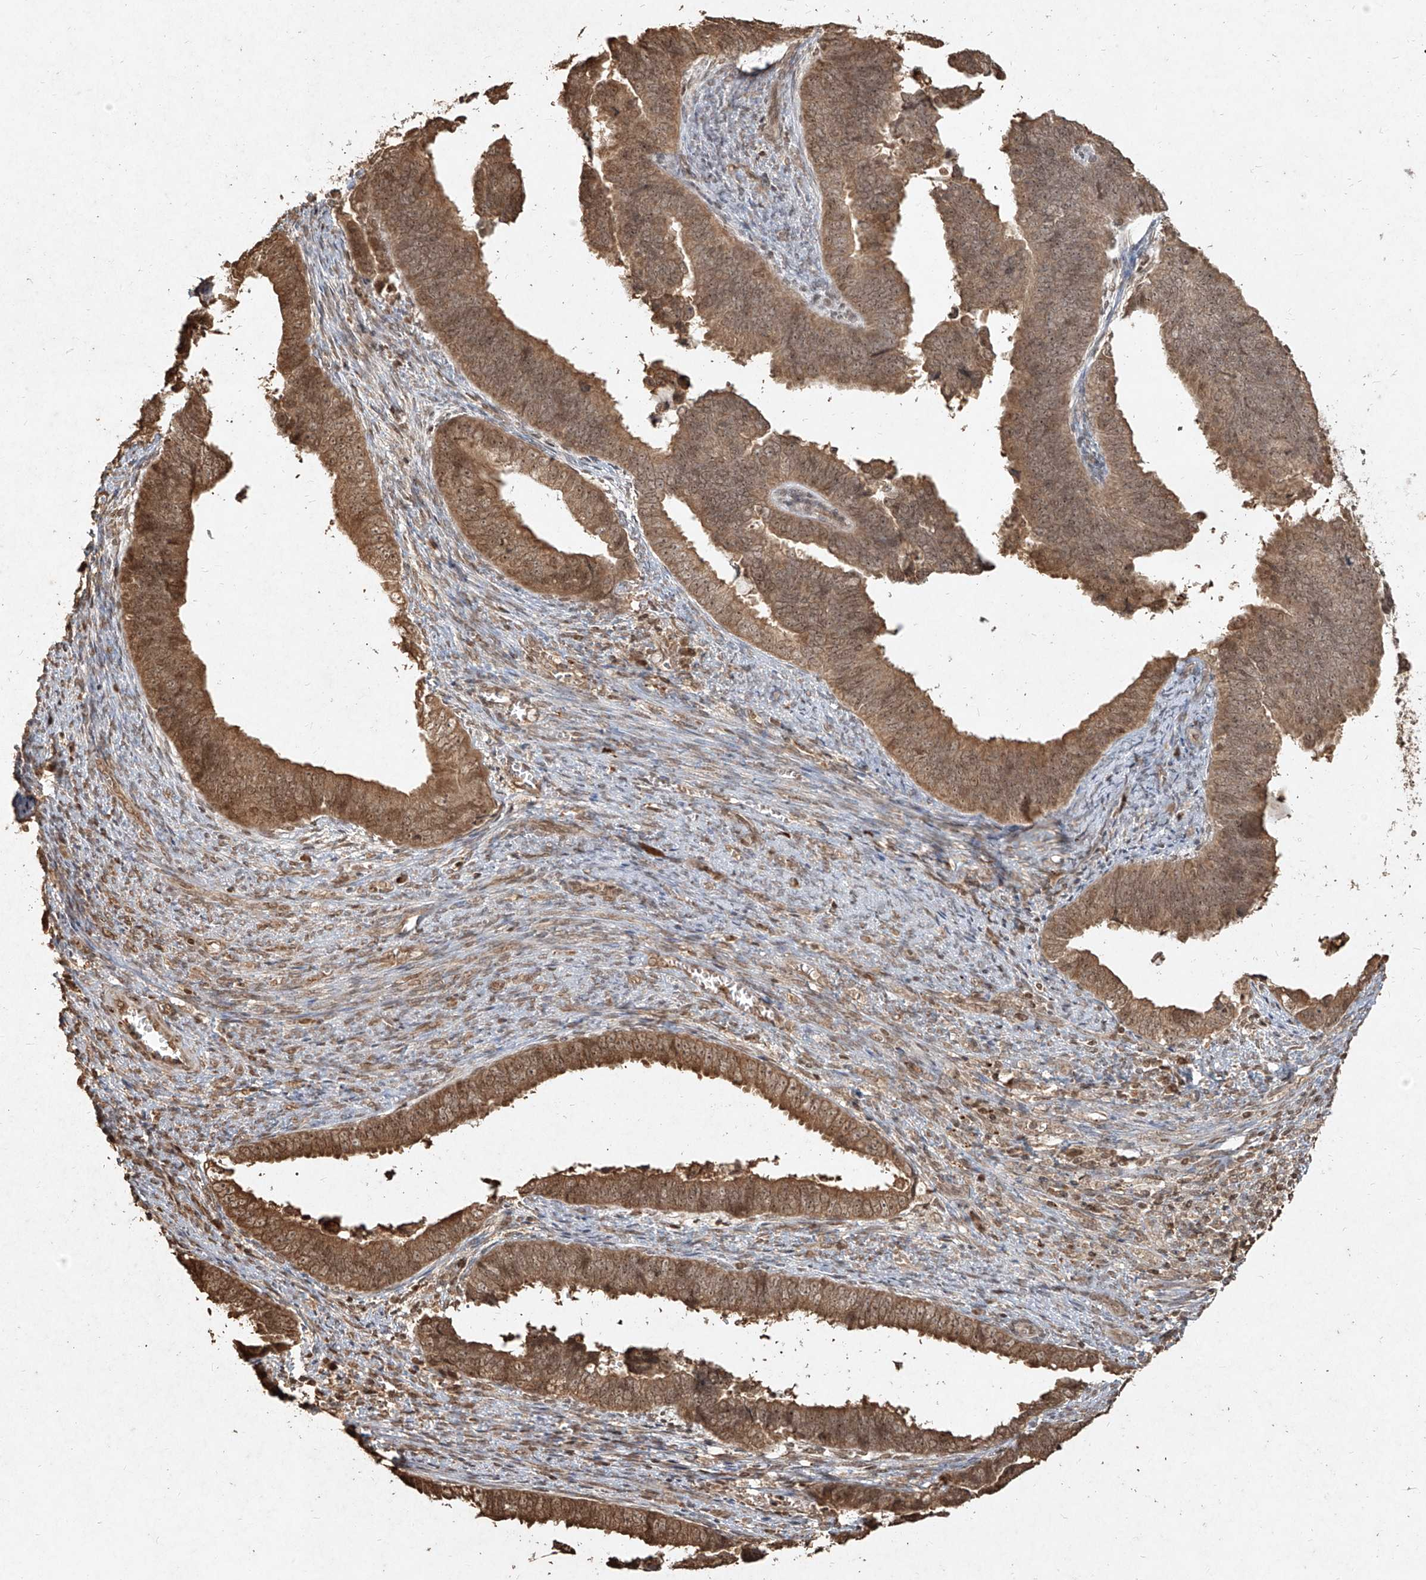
{"staining": {"intensity": "moderate", "quantity": ">75%", "location": "cytoplasmic/membranous,nuclear"}, "tissue": "endometrial cancer", "cell_type": "Tumor cells", "image_type": "cancer", "snomed": [{"axis": "morphology", "description": "Adenocarcinoma, NOS"}, {"axis": "topography", "description": "Endometrium"}], "caption": "There is medium levels of moderate cytoplasmic/membranous and nuclear expression in tumor cells of endometrial adenocarcinoma, as demonstrated by immunohistochemical staining (brown color).", "gene": "UBE2K", "patient": {"sex": "female", "age": 75}}